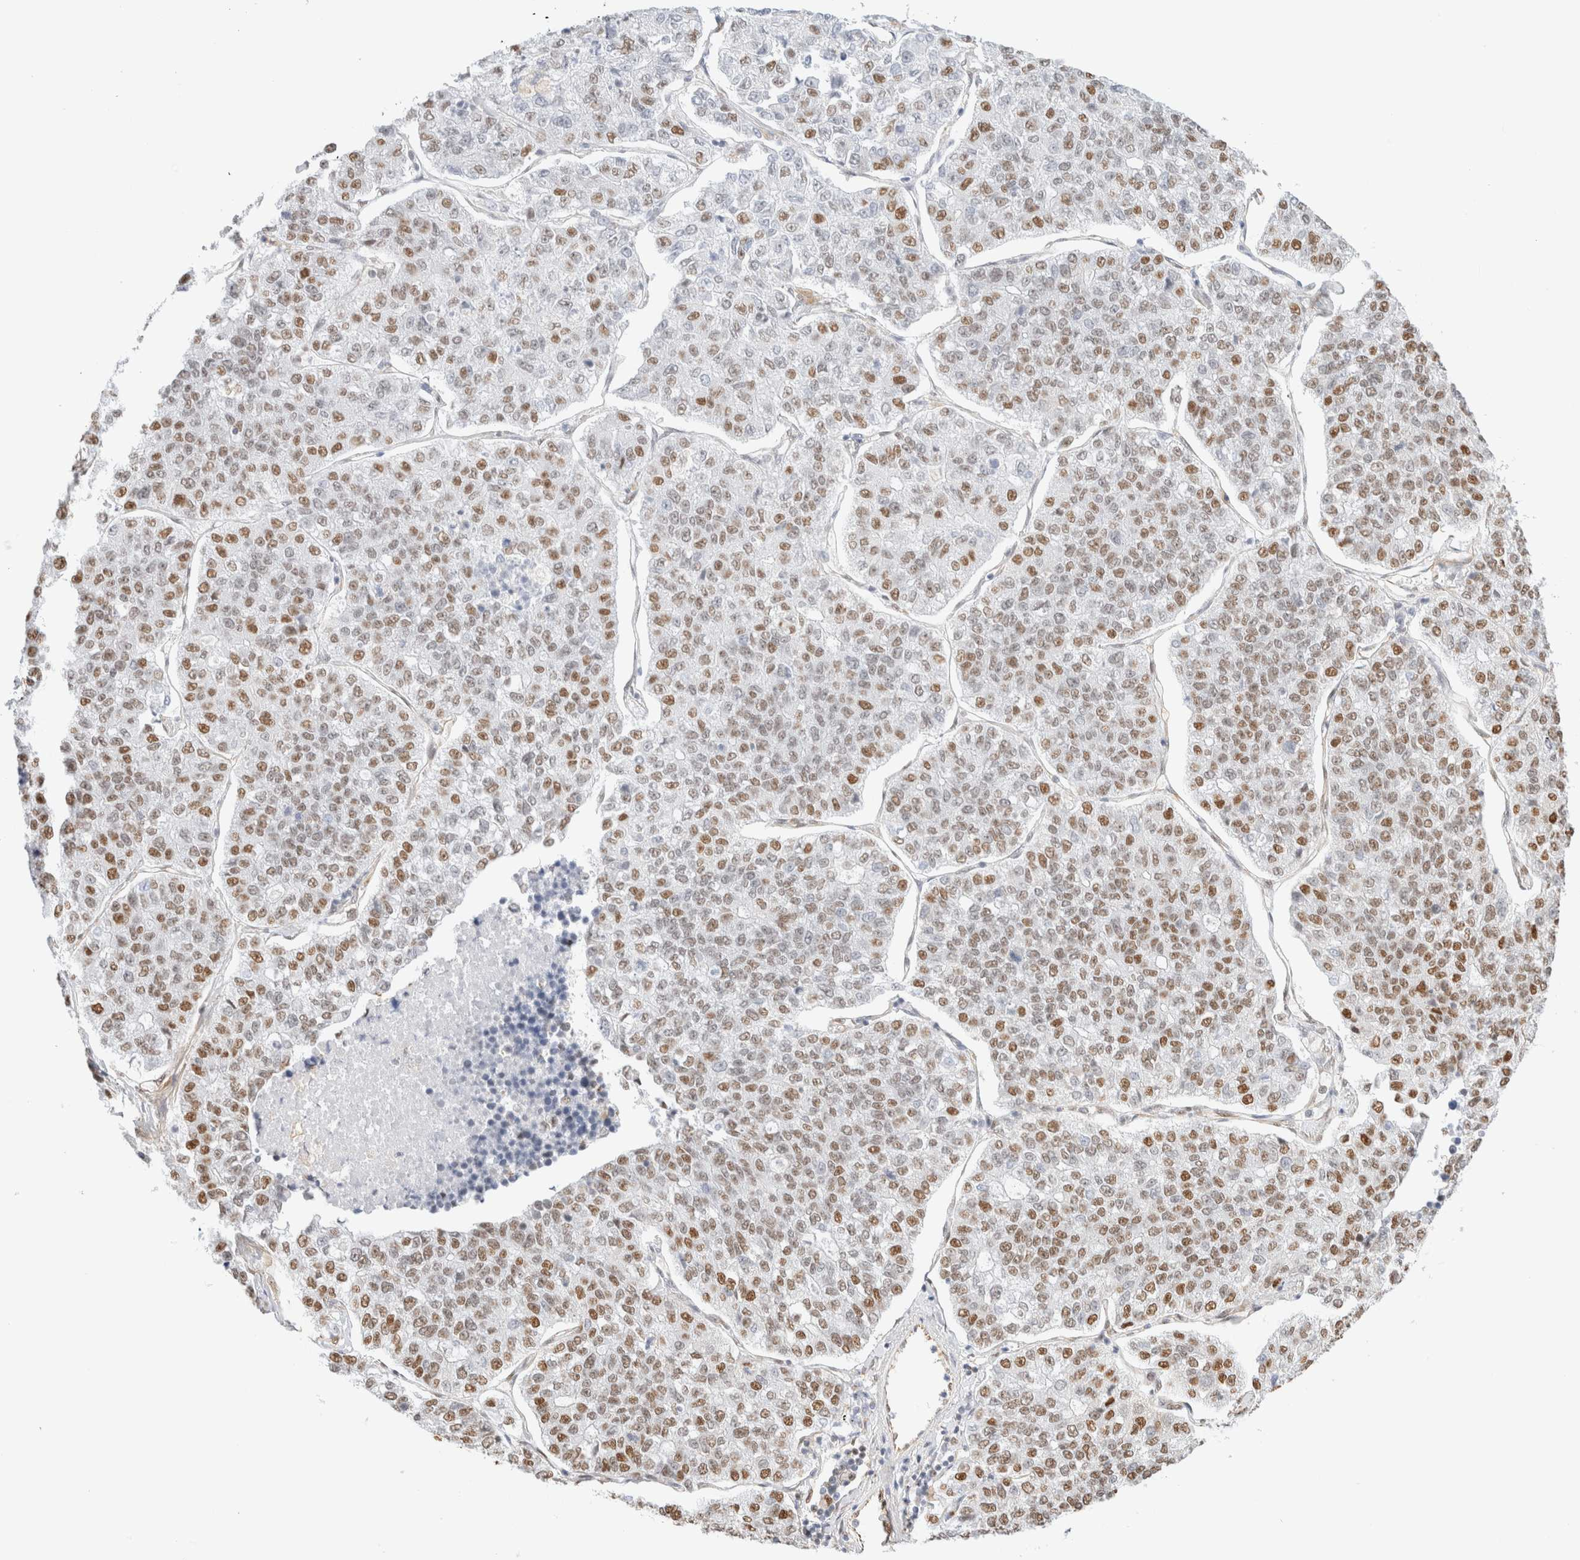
{"staining": {"intensity": "moderate", "quantity": "25%-75%", "location": "nuclear"}, "tissue": "lung cancer", "cell_type": "Tumor cells", "image_type": "cancer", "snomed": [{"axis": "morphology", "description": "Adenocarcinoma, NOS"}, {"axis": "topography", "description": "Lung"}], "caption": "Immunohistochemical staining of lung cancer (adenocarcinoma) shows medium levels of moderate nuclear expression in approximately 25%-75% of tumor cells.", "gene": "ARID5A", "patient": {"sex": "male", "age": 49}}